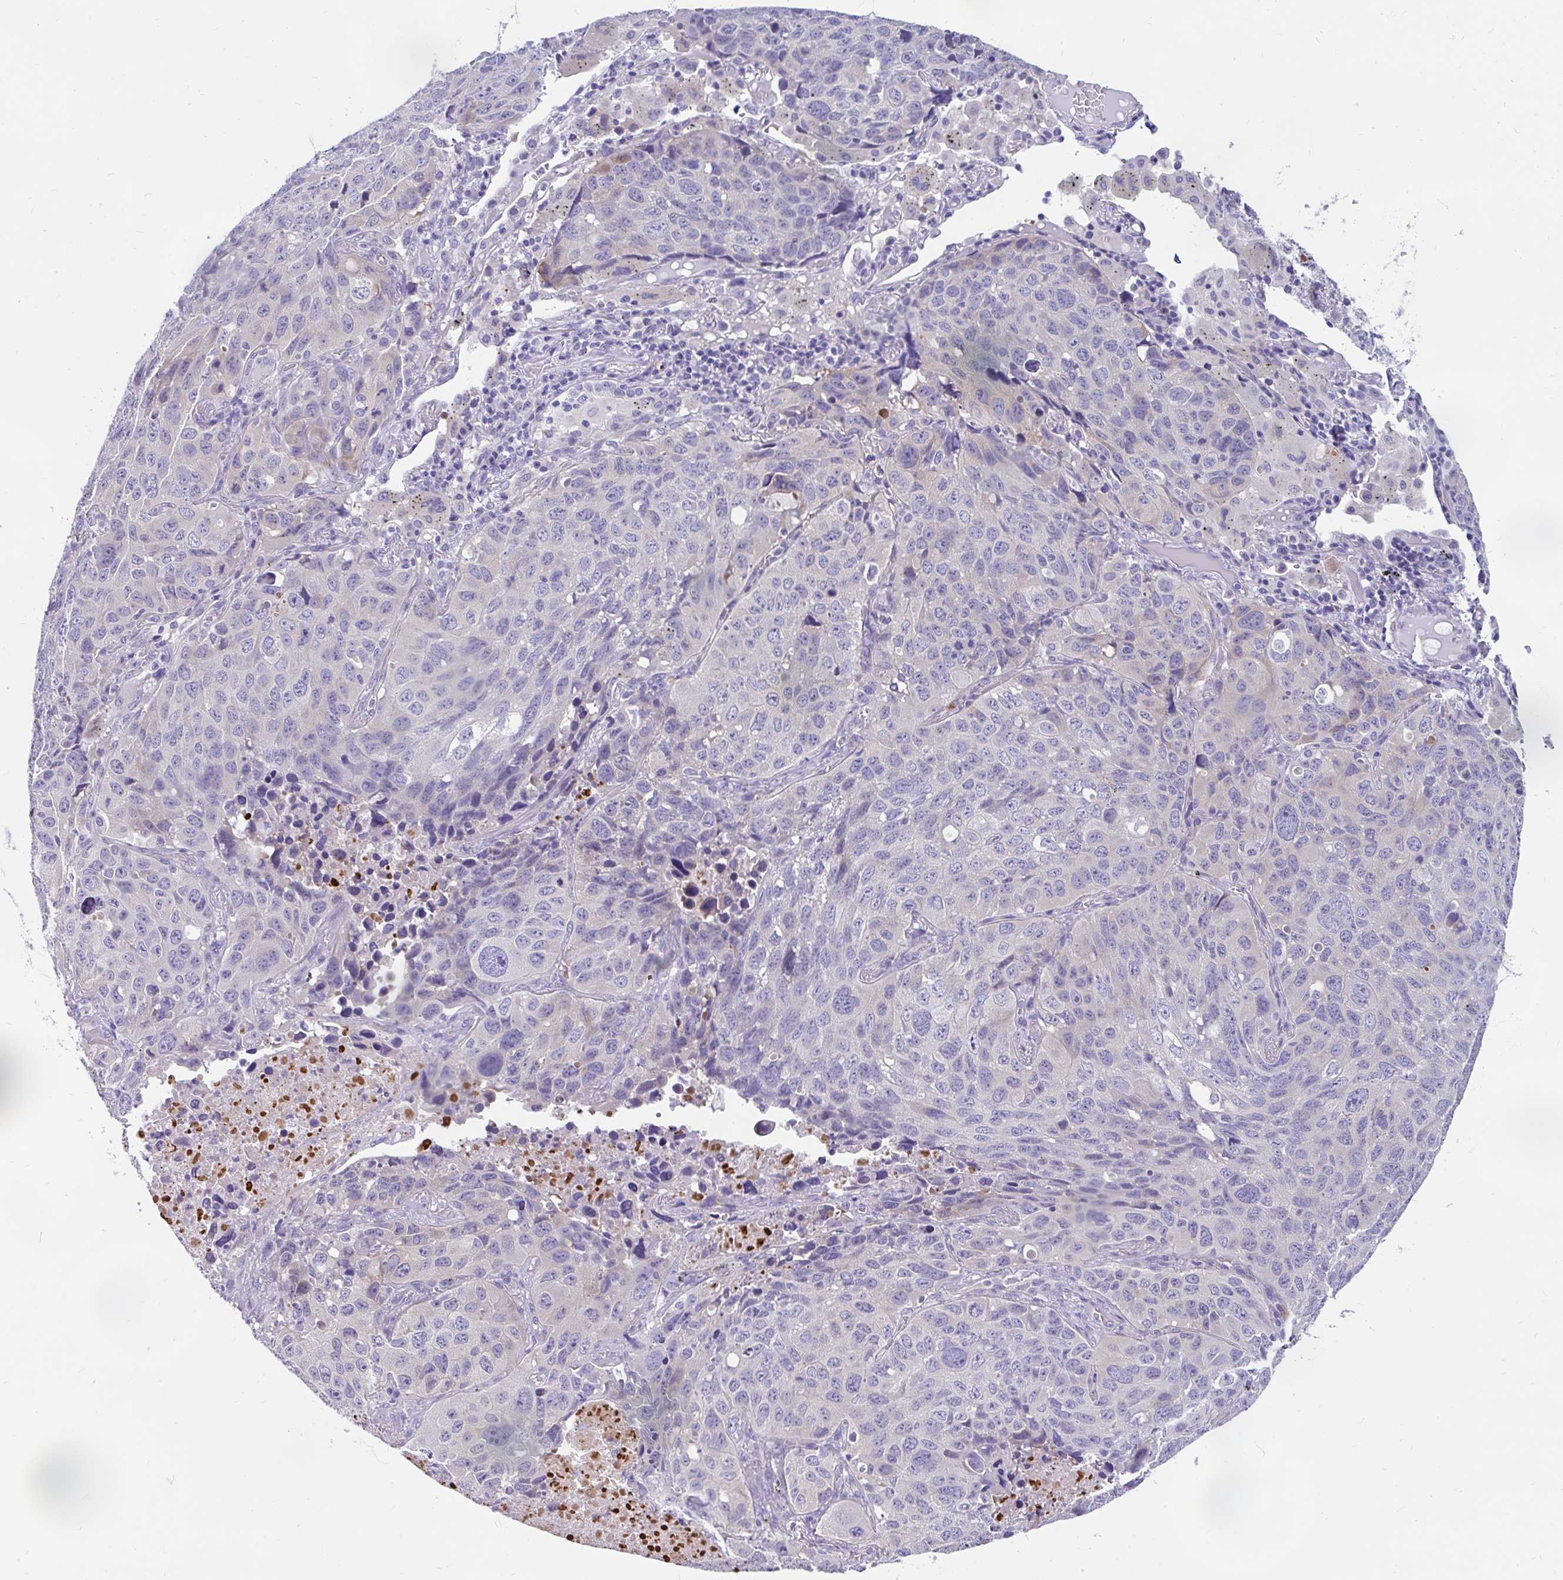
{"staining": {"intensity": "negative", "quantity": "none", "location": "none"}, "tissue": "lung cancer", "cell_type": "Tumor cells", "image_type": "cancer", "snomed": [{"axis": "morphology", "description": "Squamous cell carcinoma, NOS"}, {"axis": "topography", "description": "Lung"}], "caption": "High magnification brightfield microscopy of squamous cell carcinoma (lung) stained with DAB (3,3'-diaminobenzidine) (brown) and counterstained with hematoxylin (blue): tumor cells show no significant expression.", "gene": "KIAA2013", "patient": {"sex": "male", "age": 60}}